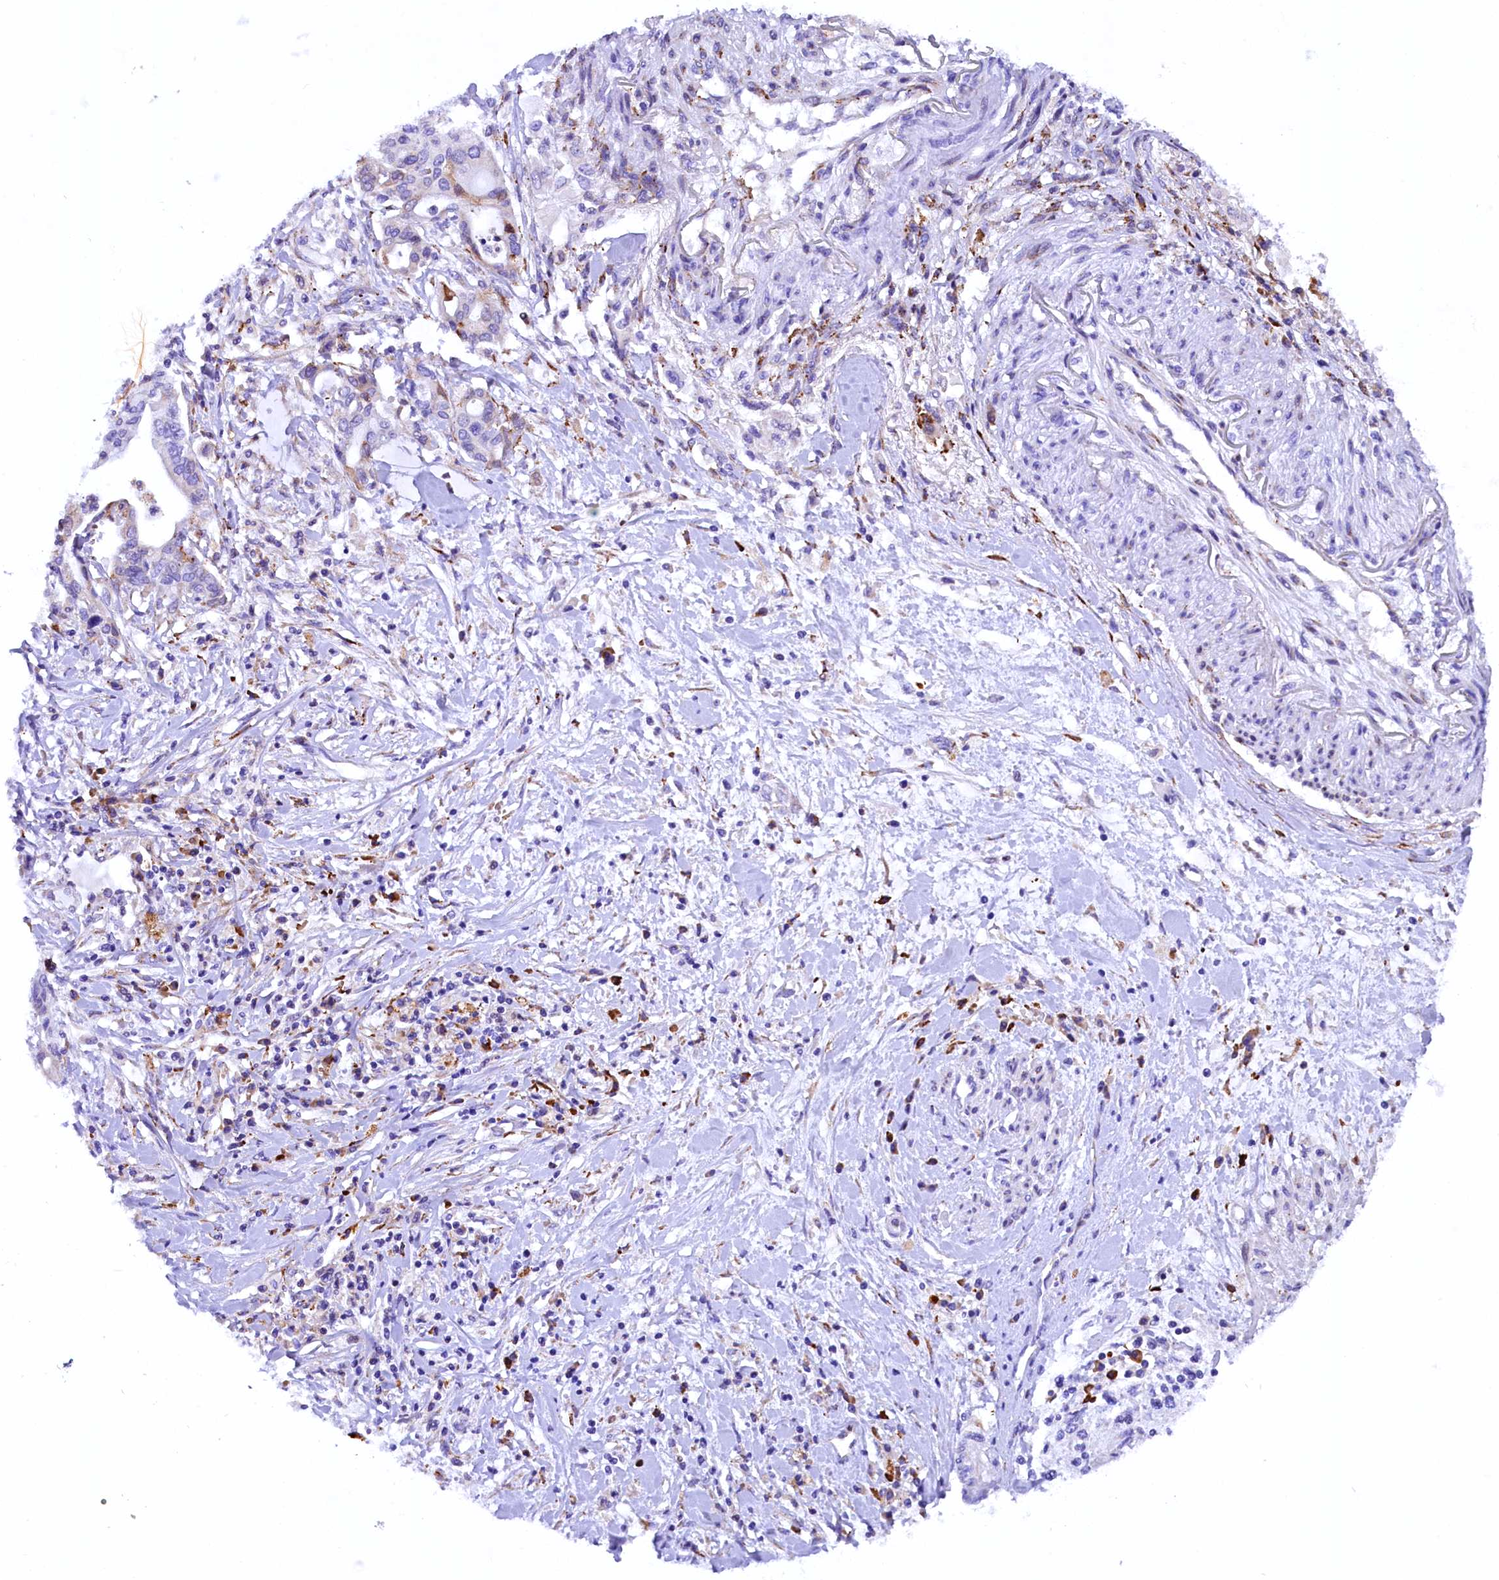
{"staining": {"intensity": "negative", "quantity": "none", "location": "none"}, "tissue": "pancreatic cancer", "cell_type": "Tumor cells", "image_type": "cancer", "snomed": [{"axis": "morphology", "description": "Adenocarcinoma, NOS"}, {"axis": "topography", "description": "Pancreas"}], "caption": "A high-resolution histopathology image shows immunohistochemistry staining of adenocarcinoma (pancreatic), which demonstrates no significant staining in tumor cells. The staining is performed using DAB (3,3'-diaminobenzidine) brown chromogen with nuclei counter-stained in using hematoxylin.", "gene": "CMTR2", "patient": {"sex": "male", "age": 46}}